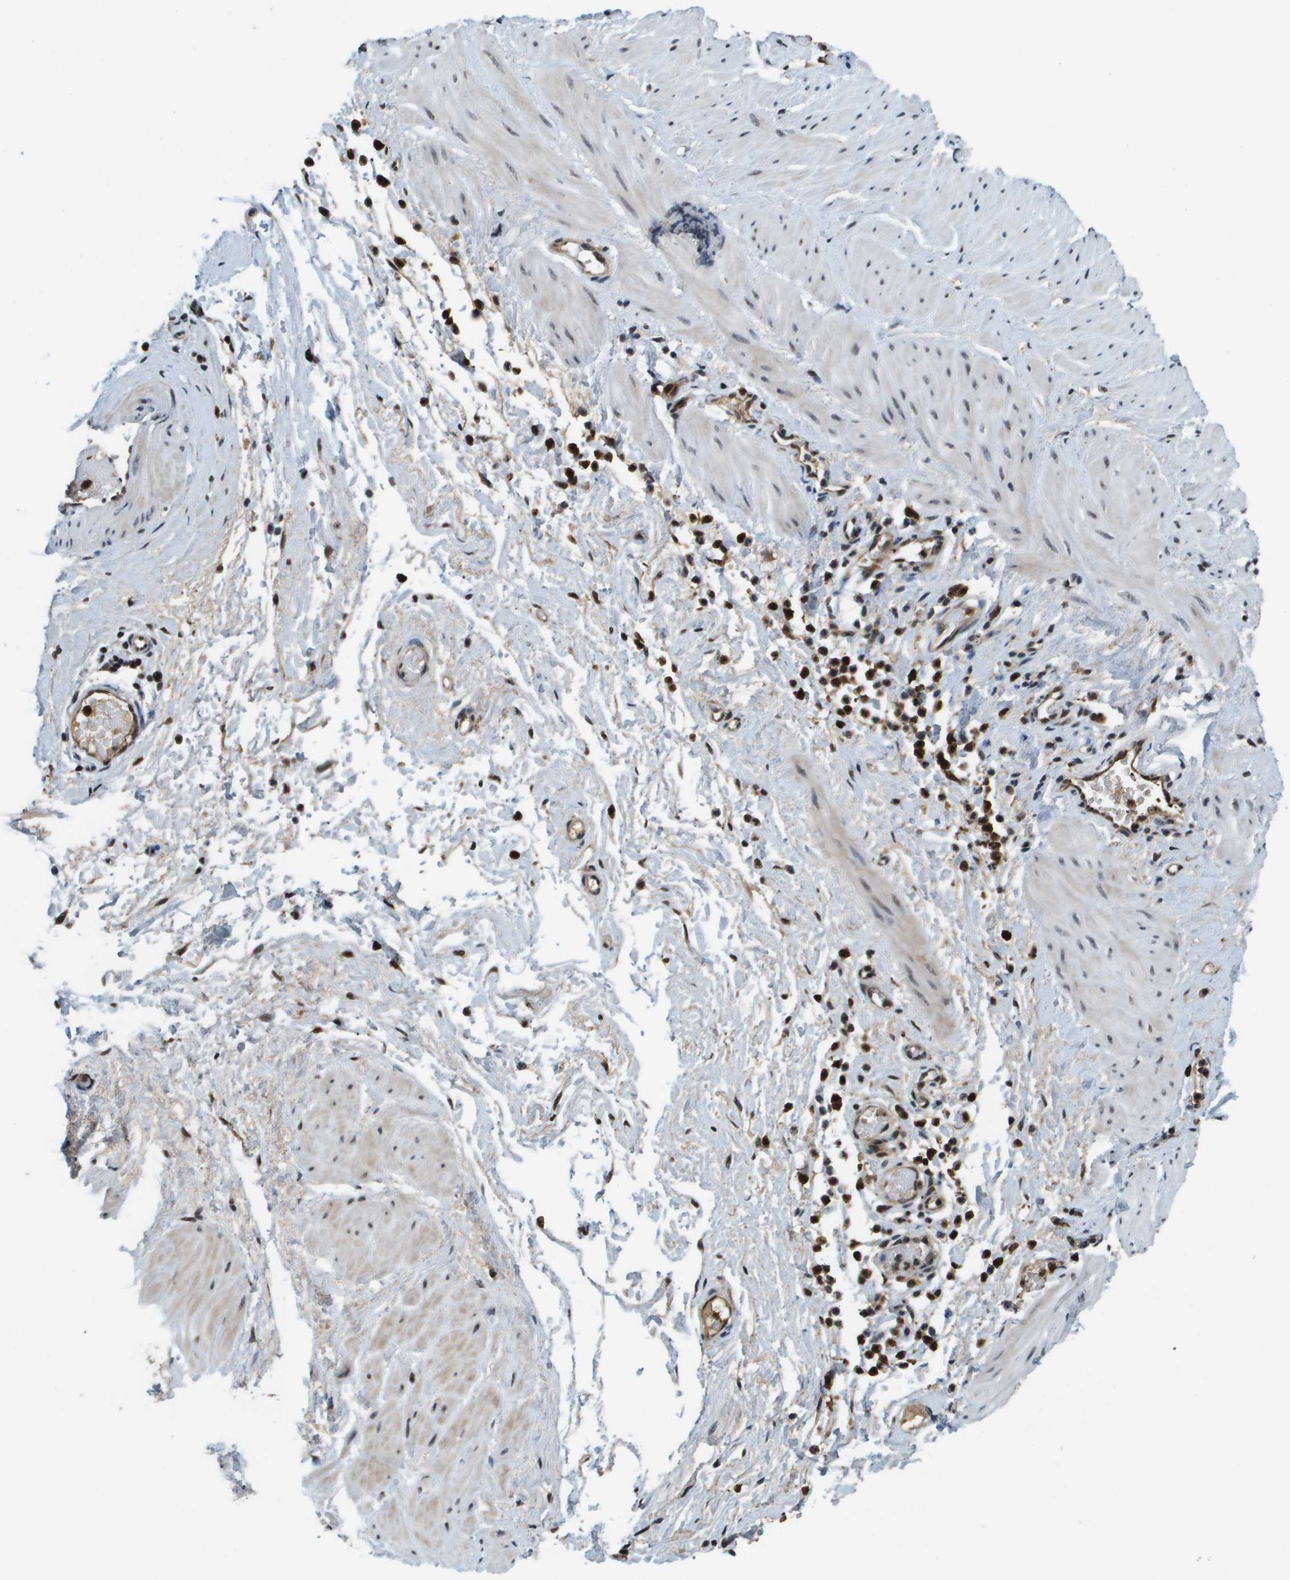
{"staining": {"intensity": "strong", "quantity": ">75%", "location": "nuclear"}, "tissue": "adipose tissue", "cell_type": "Adipocytes", "image_type": "normal", "snomed": [{"axis": "morphology", "description": "Normal tissue, NOS"}, {"axis": "topography", "description": "Soft tissue"}, {"axis": "topography", "description": "Vascular tissue"}], "caption": "Protein staining reveals strong nuclear expression in about >75% of adipocytes in unremarkable adipose tissue.", "gene": "EP400", "patient": {"sex": "female", "age": 35}}